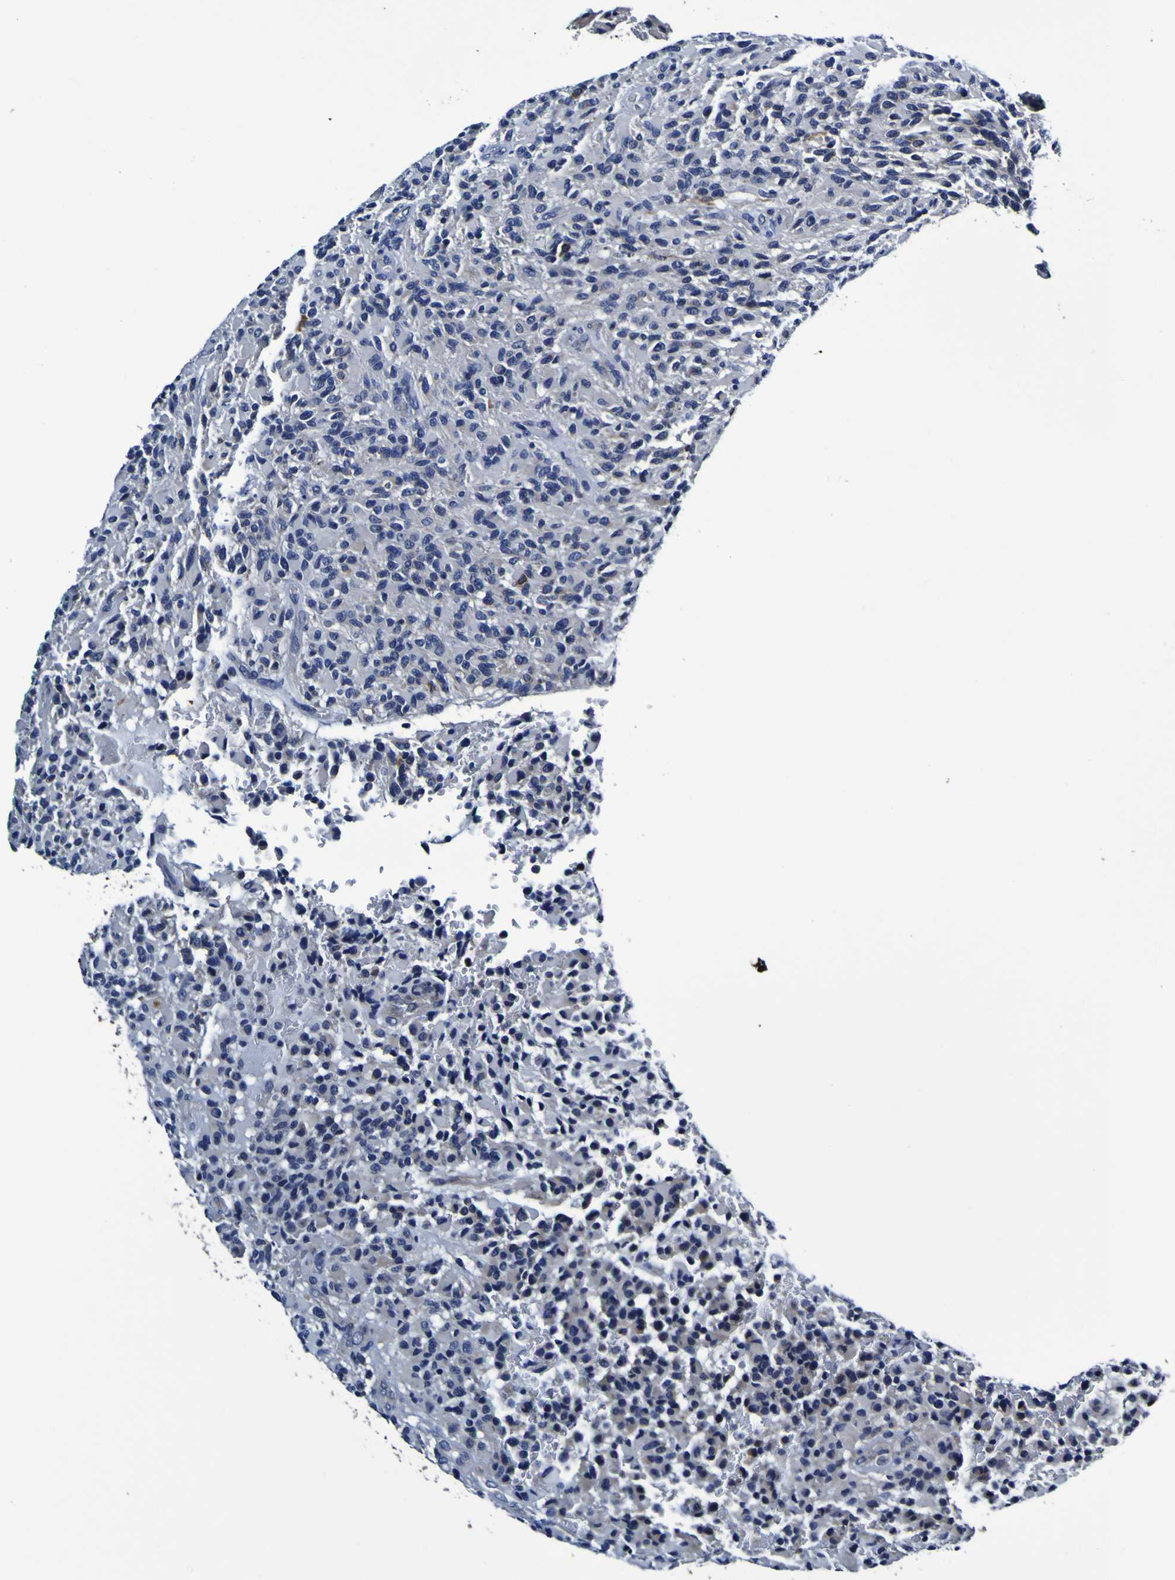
{"staining": {"intensity": "negative", "quantity": "none", "location": "none"}, "tissue": "glioma", "cell_type": "Tumor cells", "image_type": "cancer", "snomed": [{"axis": "morphology", "description": "Glioma, malignant, High grade"}, {"axis": "topography", "description": "Brain"}], "caption": "Tumor cells are negative for protein expression in human glioma.", "gene": "PANK4", "patient": {"sex": "male", "age": 71}}